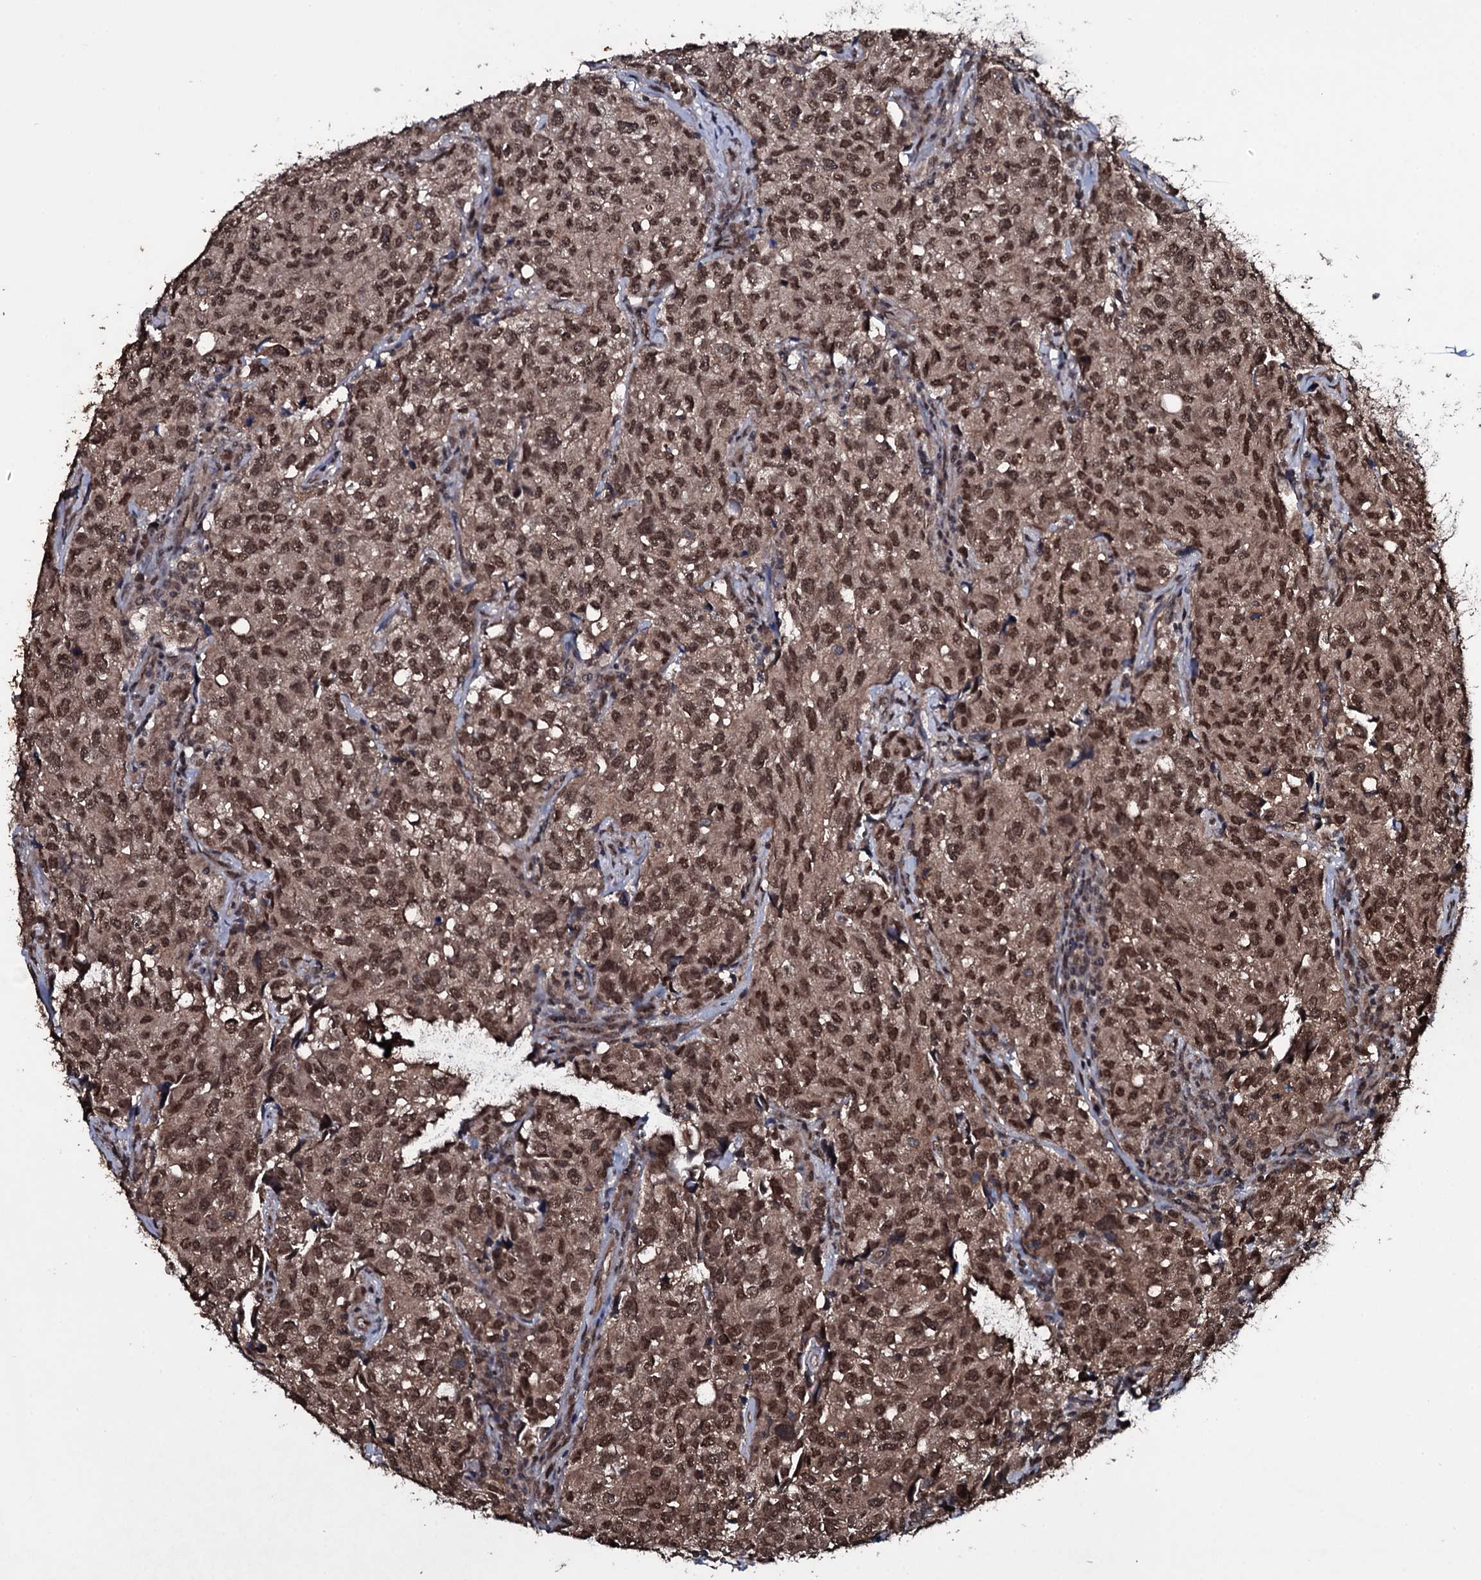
{"staining": {"intensity": "moderate", "quantity": ">75%", "location": "cytoplasmic/membranous,nuclear"}, "tissue": "urothelial cancer", "cell_type": "Tumor cells", "image_type": "cancer", "snomed": [{"axis": "morphology", "description": "Urothelial carcinoma, High grade"}, {"axis": "topography", "description": "Urinary bladder"}], "caption": "Human urothelial cancer stained for a protein (brown) reveals moderate cytoplasmic/membranous and nuclear positive staining in about >75% of tumor cells.", "gene": "MRPS31", "patient": {"sex": "female", "age": 75}}